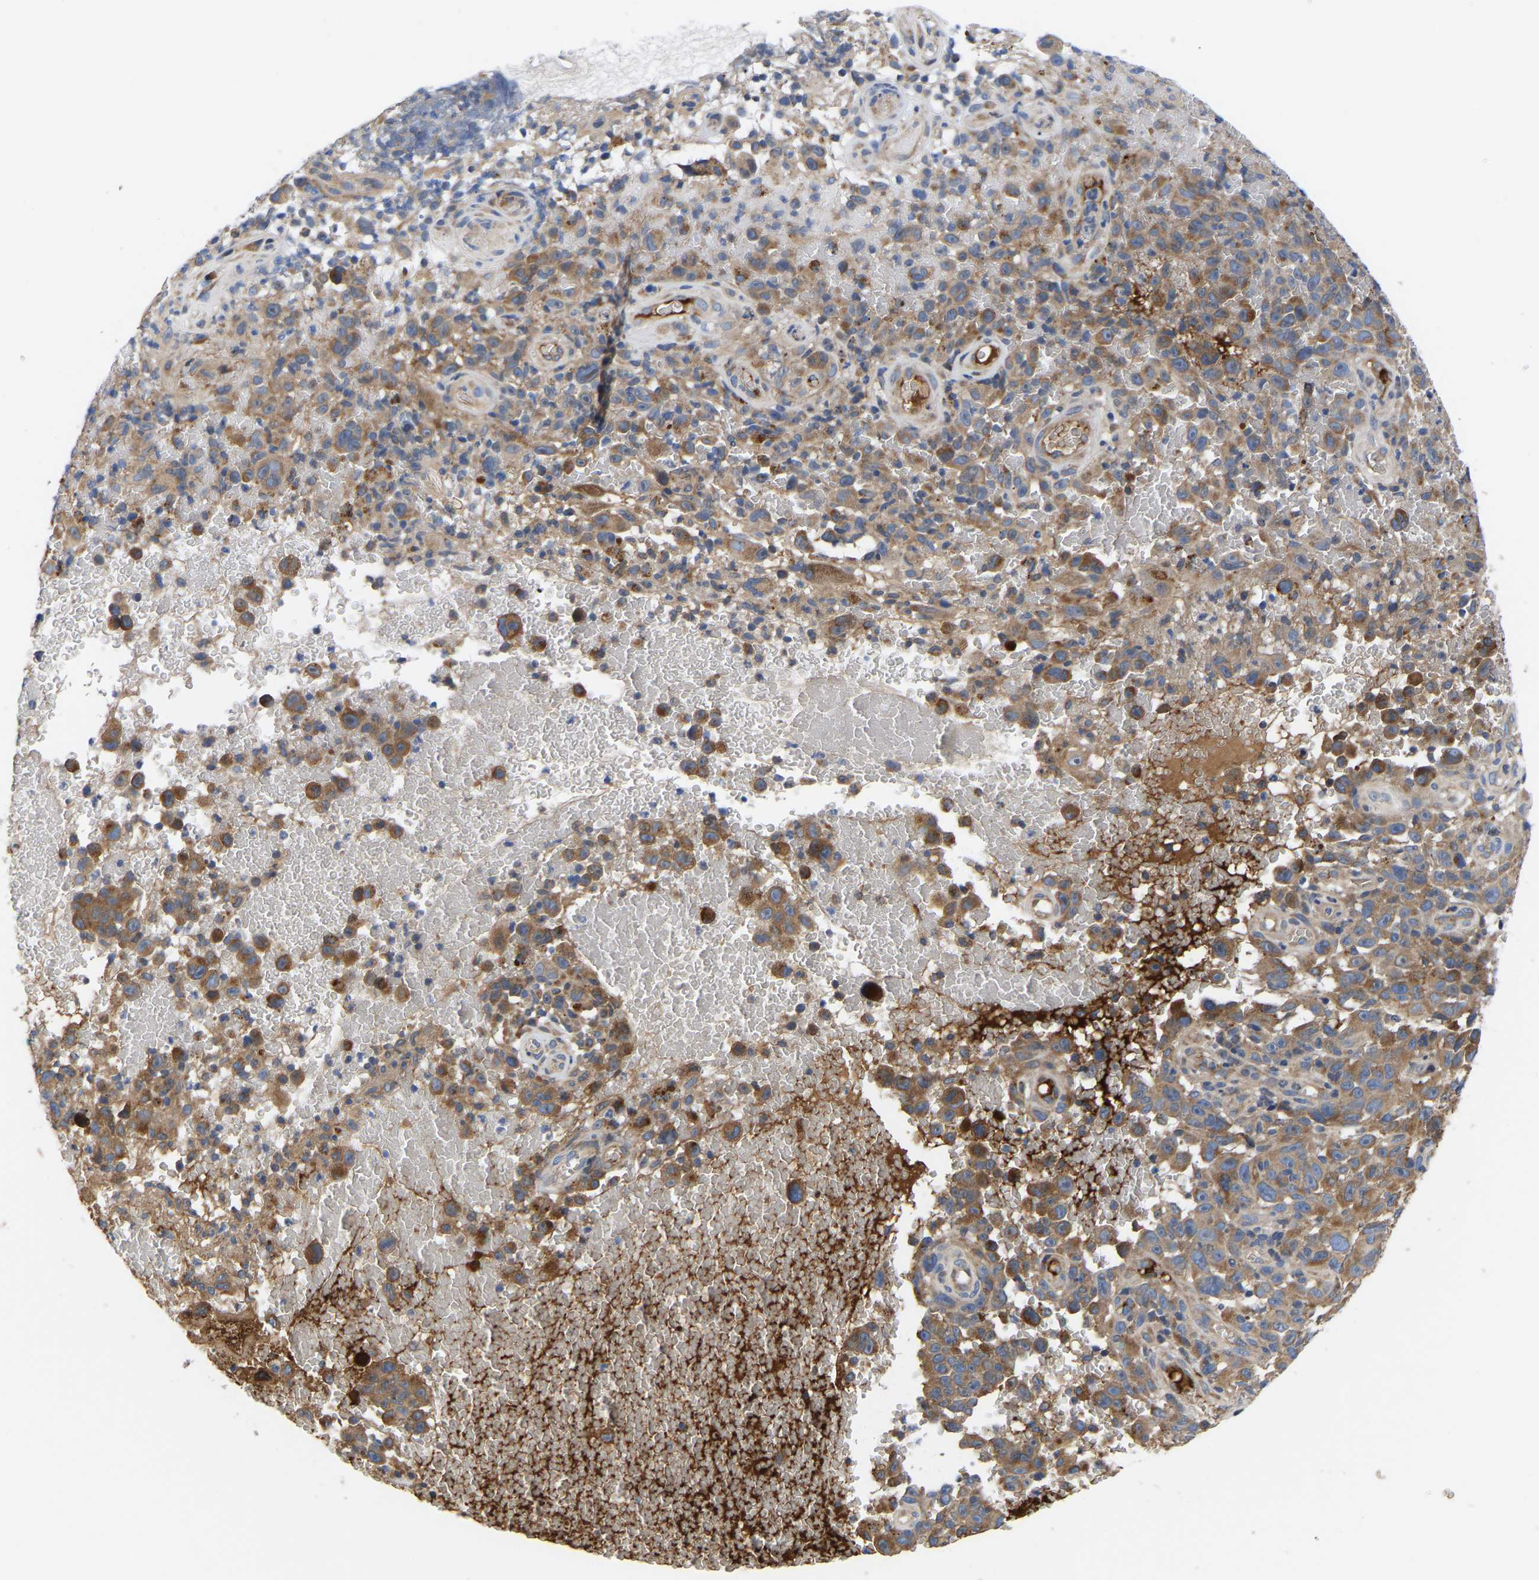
{"staining": {"intensity": "moderate", "quantity": ">75%", "location": "cytoplasmic/membranous"}, "tissue": "melanoma", "cell_type": "Tumor cells", "image_type": "cancer", "snomed": [{"axis": "morphology", "description": "Malignant melanoma, NOS"}, {"axis": "topography", "description": "Skin"}], "caption": "An IHC image of neoplastic tissue is shown. Protein staining in brown shows moderate cytoplasmic/membranous positivity in malignant melanoma within tumor cells. (DAB = brown stain, brightfield microscopy at high magnification).", "gene": "AIMP2", "patient": {"sex": "female", "age": 82}}